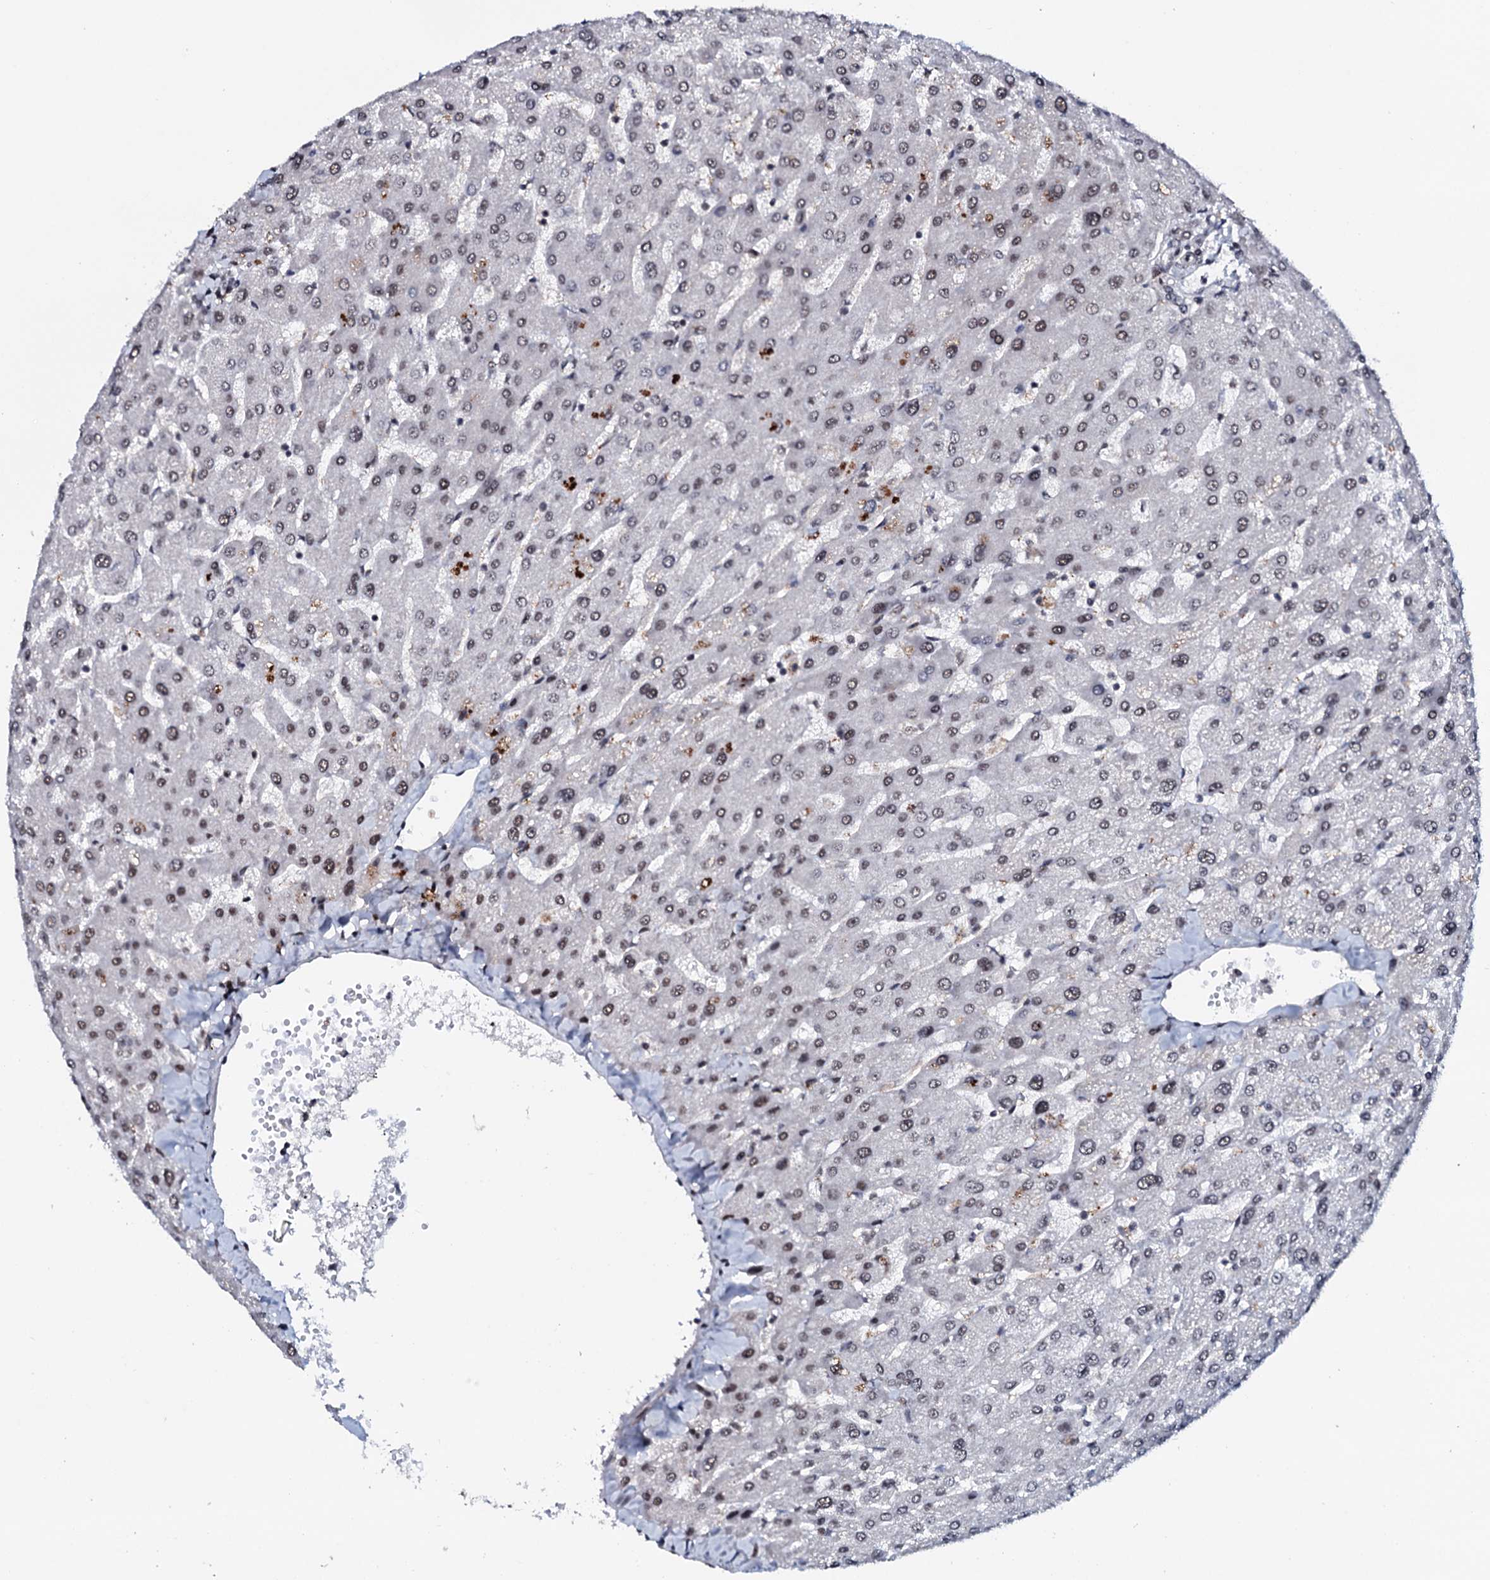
{"staining": {"intensity": "weak", "quantity": "25%-75%", "location": "nuclear"}, "tissue": "liver", "cell_type": "Cholangiocytes", "image_type": "normal", "snomed": [{"axis": "morphology", "description": "Normal tissue, NOS"}, {"axis": "topography", "description": "Liver"}], "caption": "Unremarkable liver demonstrates weak nuclear staining in approximately 25%-75% of cholangiocytes.", "gene": "PRPF18", "patient": {"sex": "male", "age": 55}}